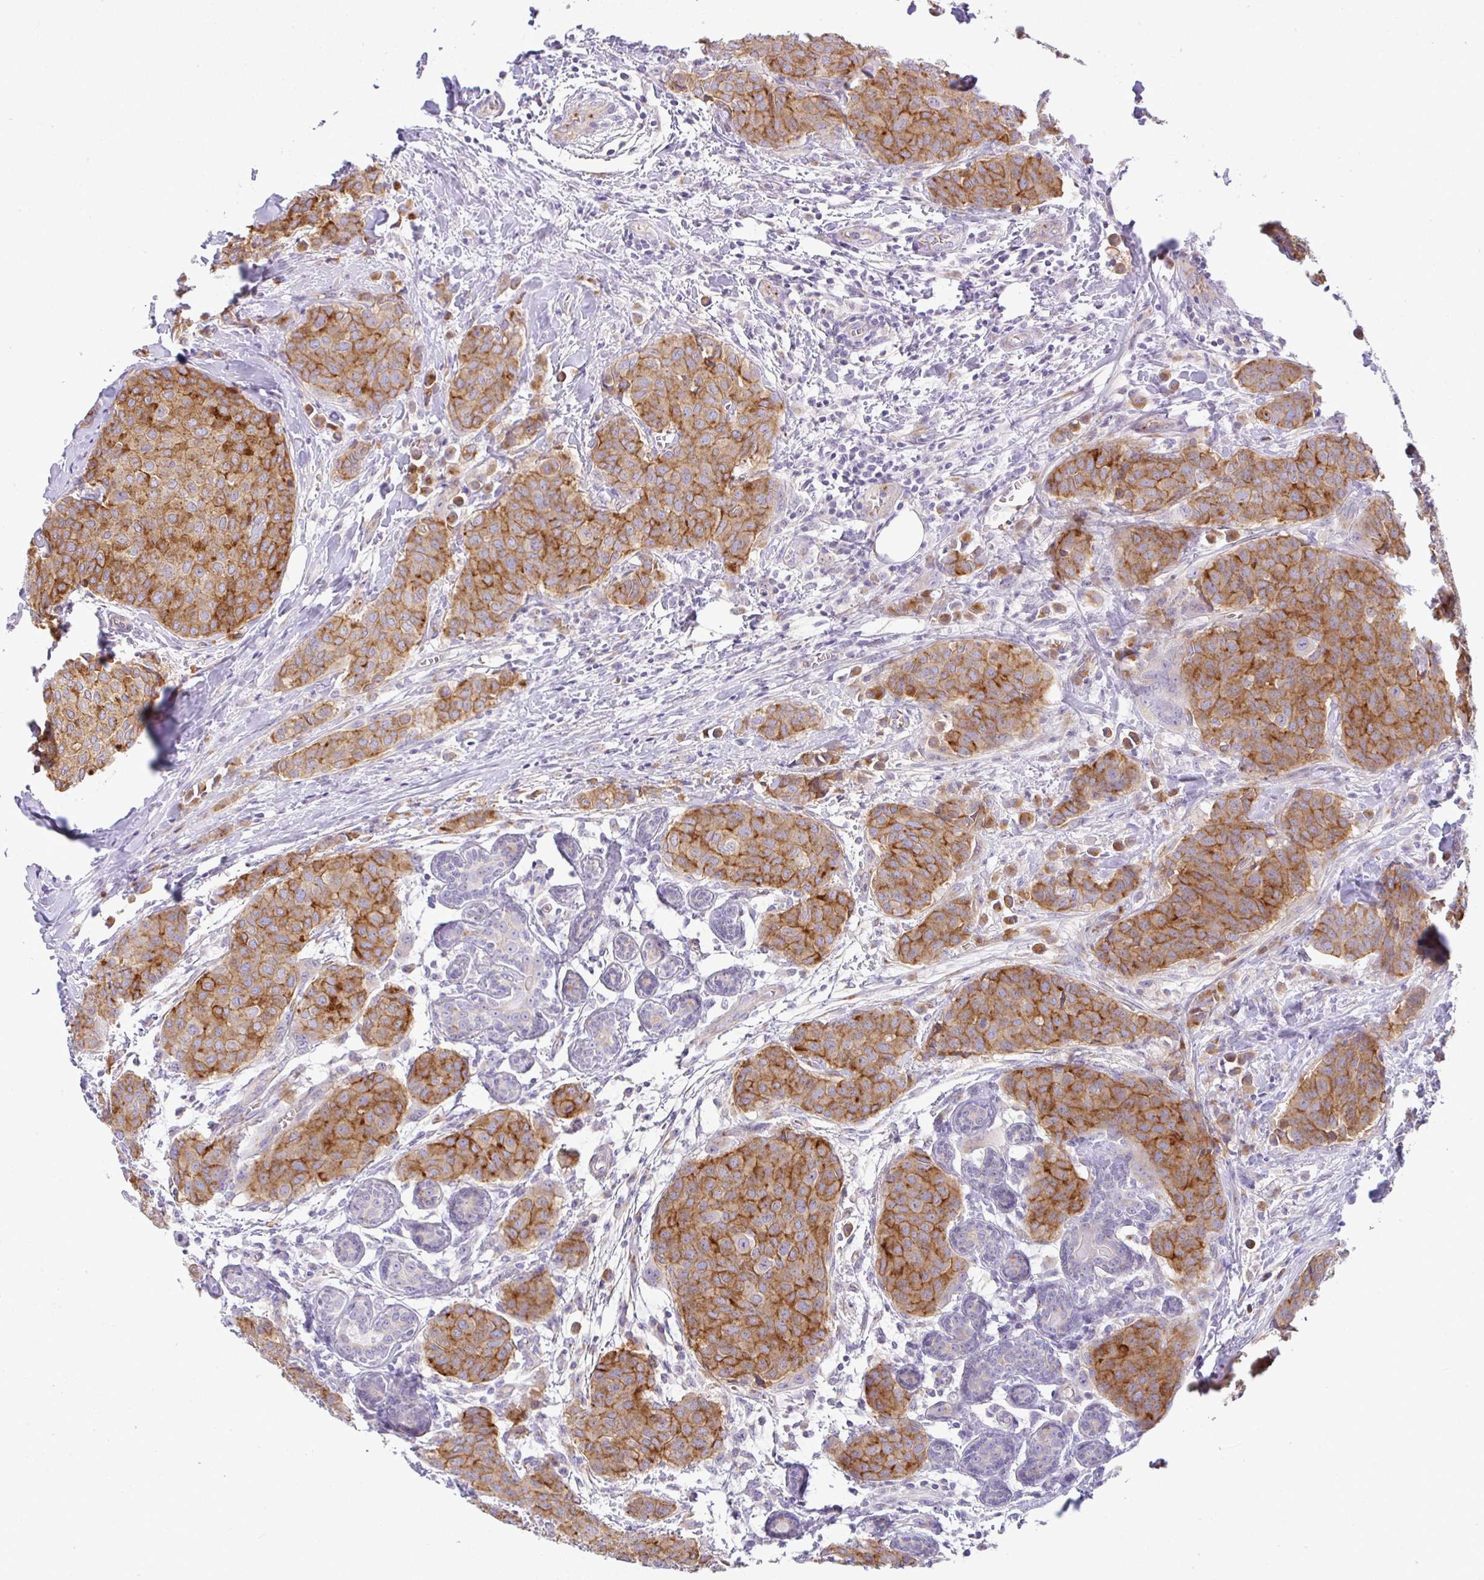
{"staining": {"intensity": "strong", "quantity": ">75%", "location": "cytoplasmic/membranous"}, "tissue": "breast cancer", "cell_type": "Tumor cells", "image_type": "cancer", "snomed": [{"axis": "morphology", "description": "Duct carcinoma"}, {"axis": "topography", "description": "Breast"}], "caption": "IHC (DAB (3,3'-diaminobenzidine)) staining of human invasive ductal carcinoma (breast) displays strong cytoplasmic/membranous protein positivity in approximately >75% of tumor cells.", "gene": "FAM177A1", "patient": {"sex": "female", "age": 47}}